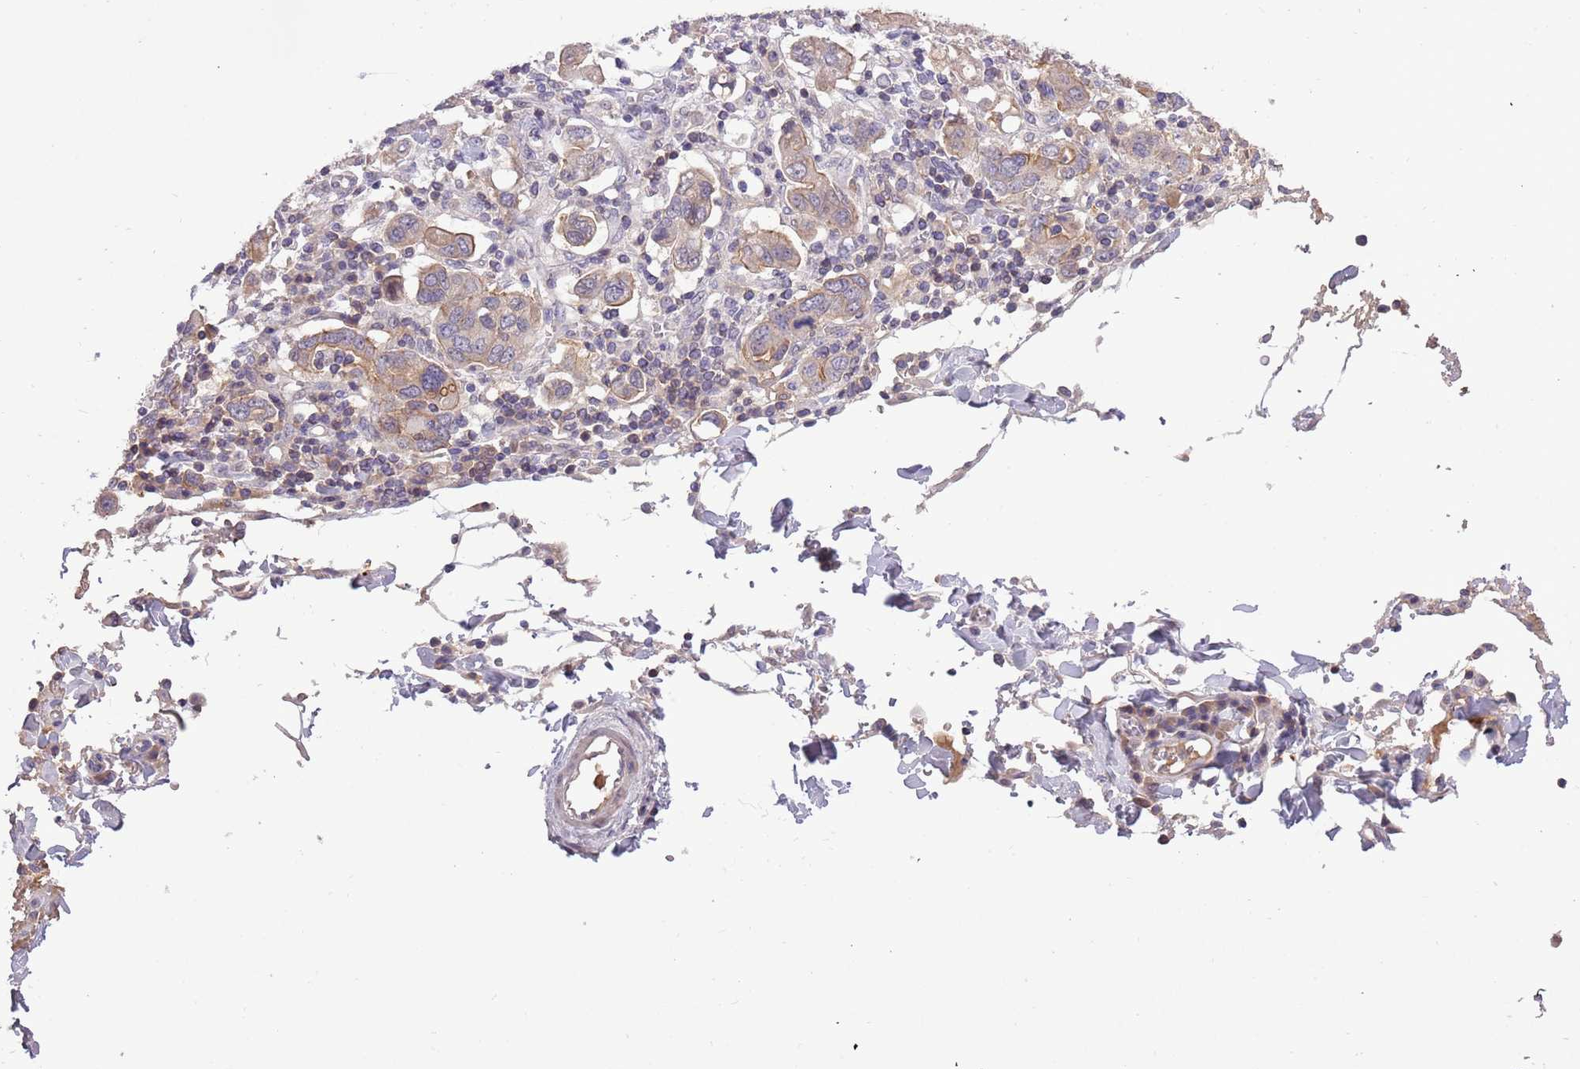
{"staining": {"intensity": "weak", "quantity": ">75%", "location": "cytoplasmic/membranous"}, "tissue": "stomach cancer", "cell_type": "Tumor cells", "image_type": "cancer", "snomed": [{"axis": "morphology", "description": "Adenocarcinoma, NOS"}, {"axis": "topography", "description": "Stomach, upper"}, {"axis": "topography", "description": "Stomach"}], "caption": "Protein expression analysis of stomach cancer (adenocarcinoma) reveals weak cytoplasmic/membranous expression in about >75% of tumor cells.", "gene": "SHROOM3", "patient": {"sex": "male", "age": 62}}